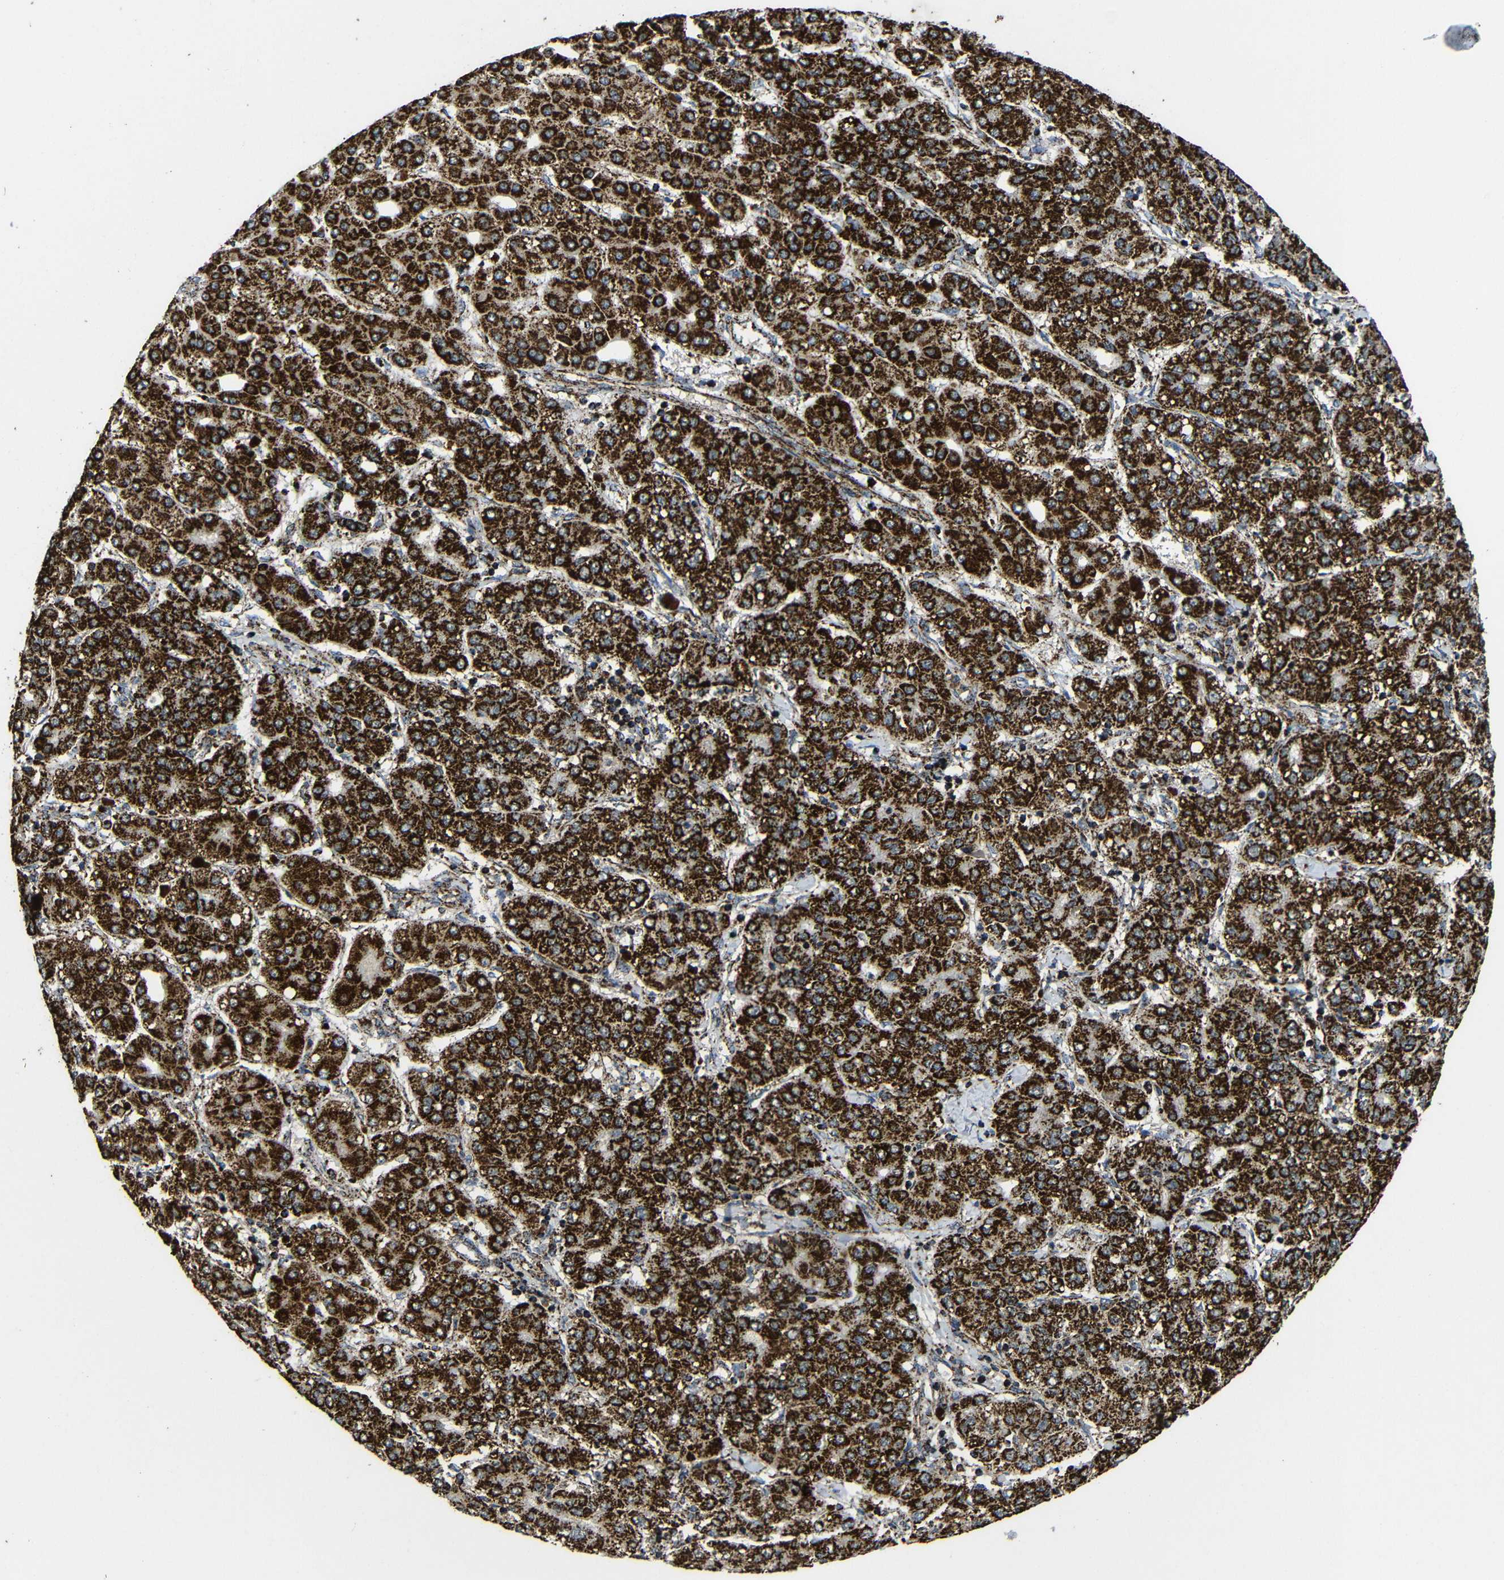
{"staining": {"intensity": "strong", "quantity": ">75%", "location": "cytoplasmic/membranous"}, "tissue": "liver cancer", "cell_type": "Tumor cells", "image_type": "cancer", "snomed": [{"axis": "morphology", "description": "Carcinoma, Hepatocellular, NOS"}, {"axis": "topography", "description": "Liver"}], "caption": "Protein analysis of liver hepatocellular carcinoma tissue displays strong cytoplasmic/membranous positivity in approximately >75% of tumor cells. Nuclei are stained in blue.", "gene": "ATP5F1A", "patient": {"sex": "male", "age": 65}}